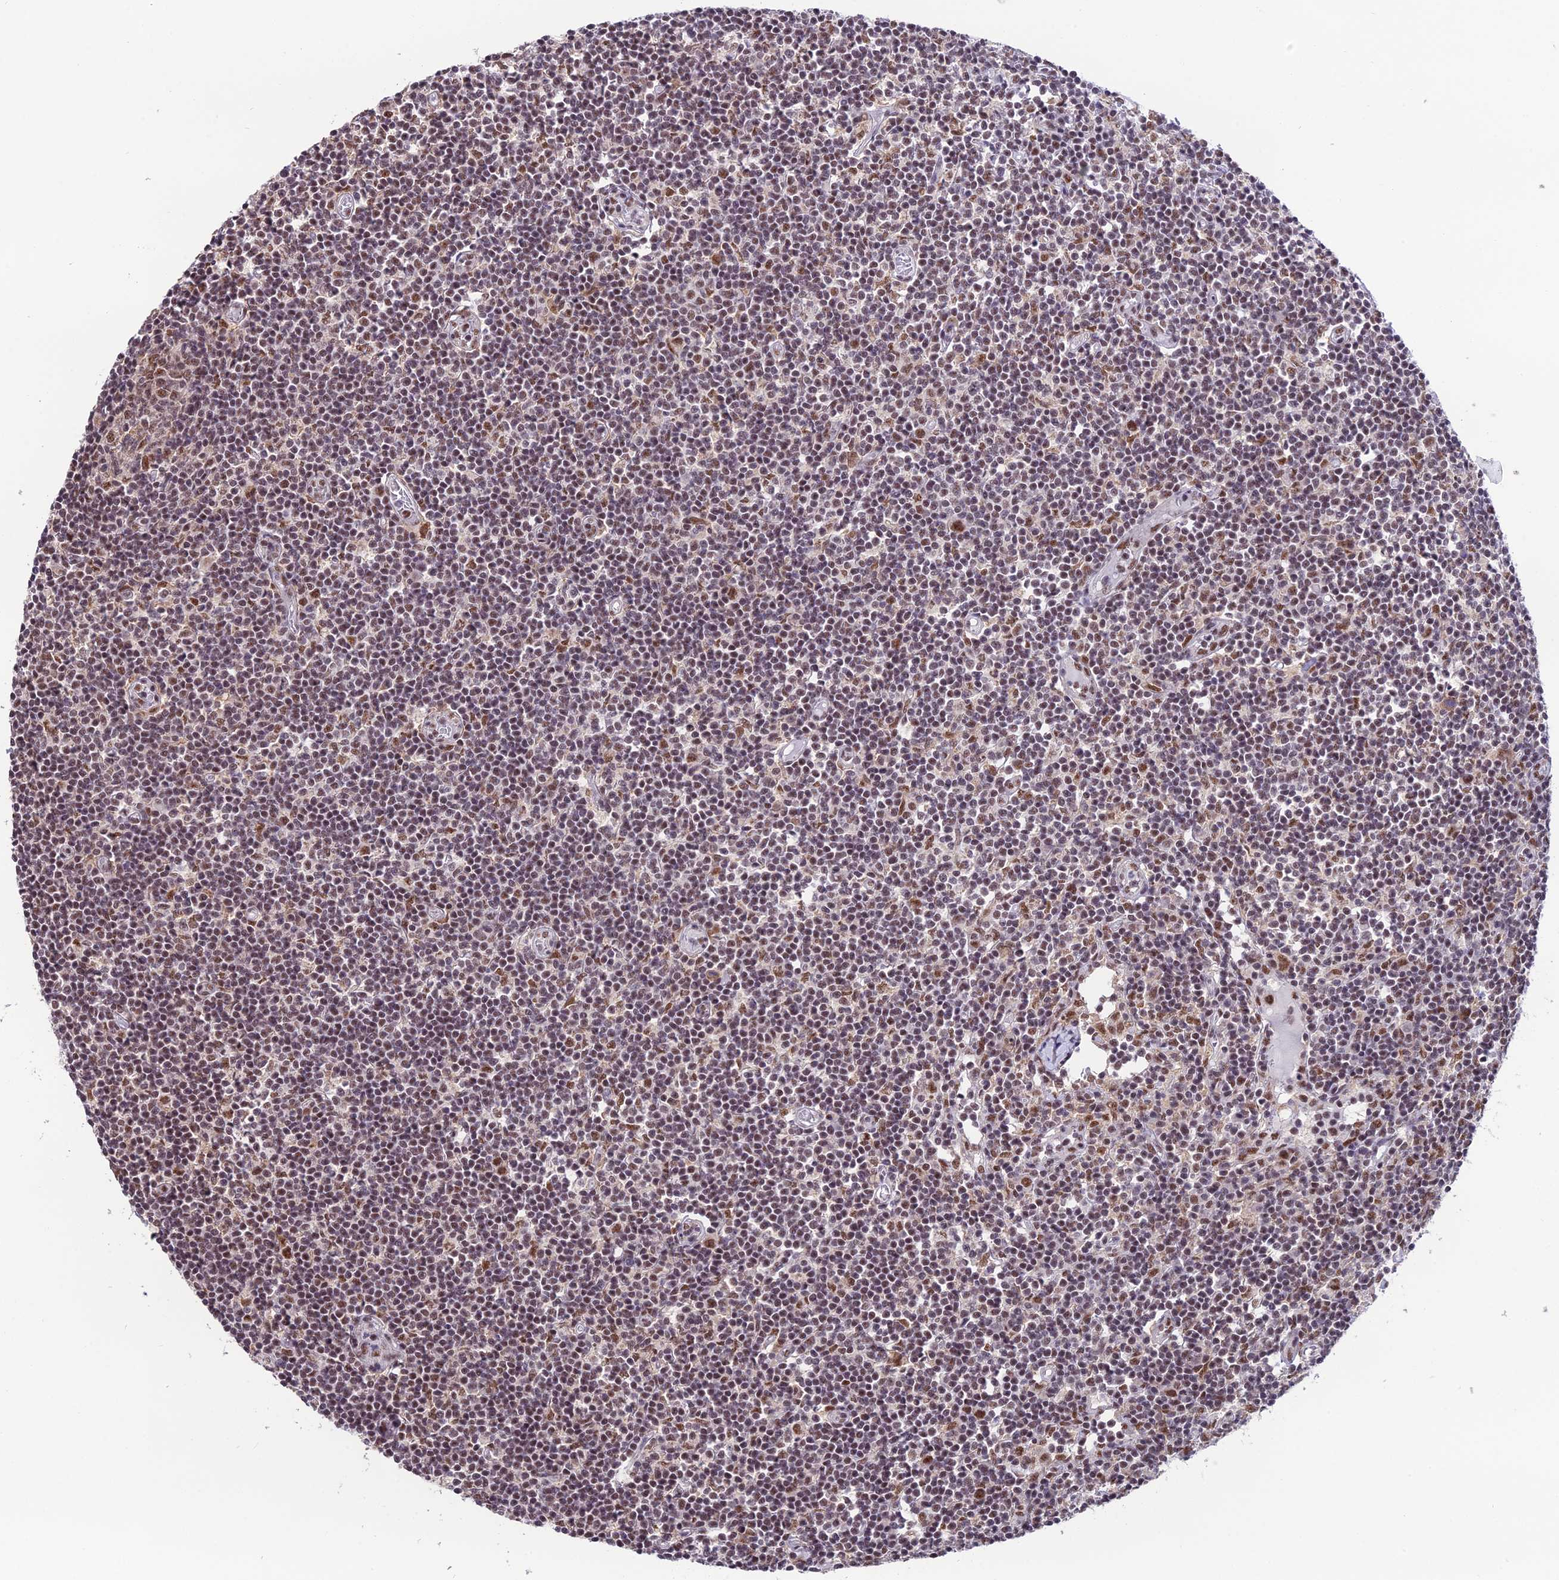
{"staining": {"intensity": "moderate", "quantity": ">75%", "location": "nuclear"}, "tissue": "lymph node", "cell_type": "Germinal center cells", "image_type": "normal", "snomed": [{"axis": "morphology", "description": "Normal tissue, NOS"}, {"axis": "topography", "description": "Lymph node"}], "caption": "Approximately >75% of germinal center cells in normal human lymph node demonstrate moderate nuclear protein staining as visualized by brown immunohistochemical staining.", "gene": "THOC7", "patient": {"sex": "female", "age": 55}}